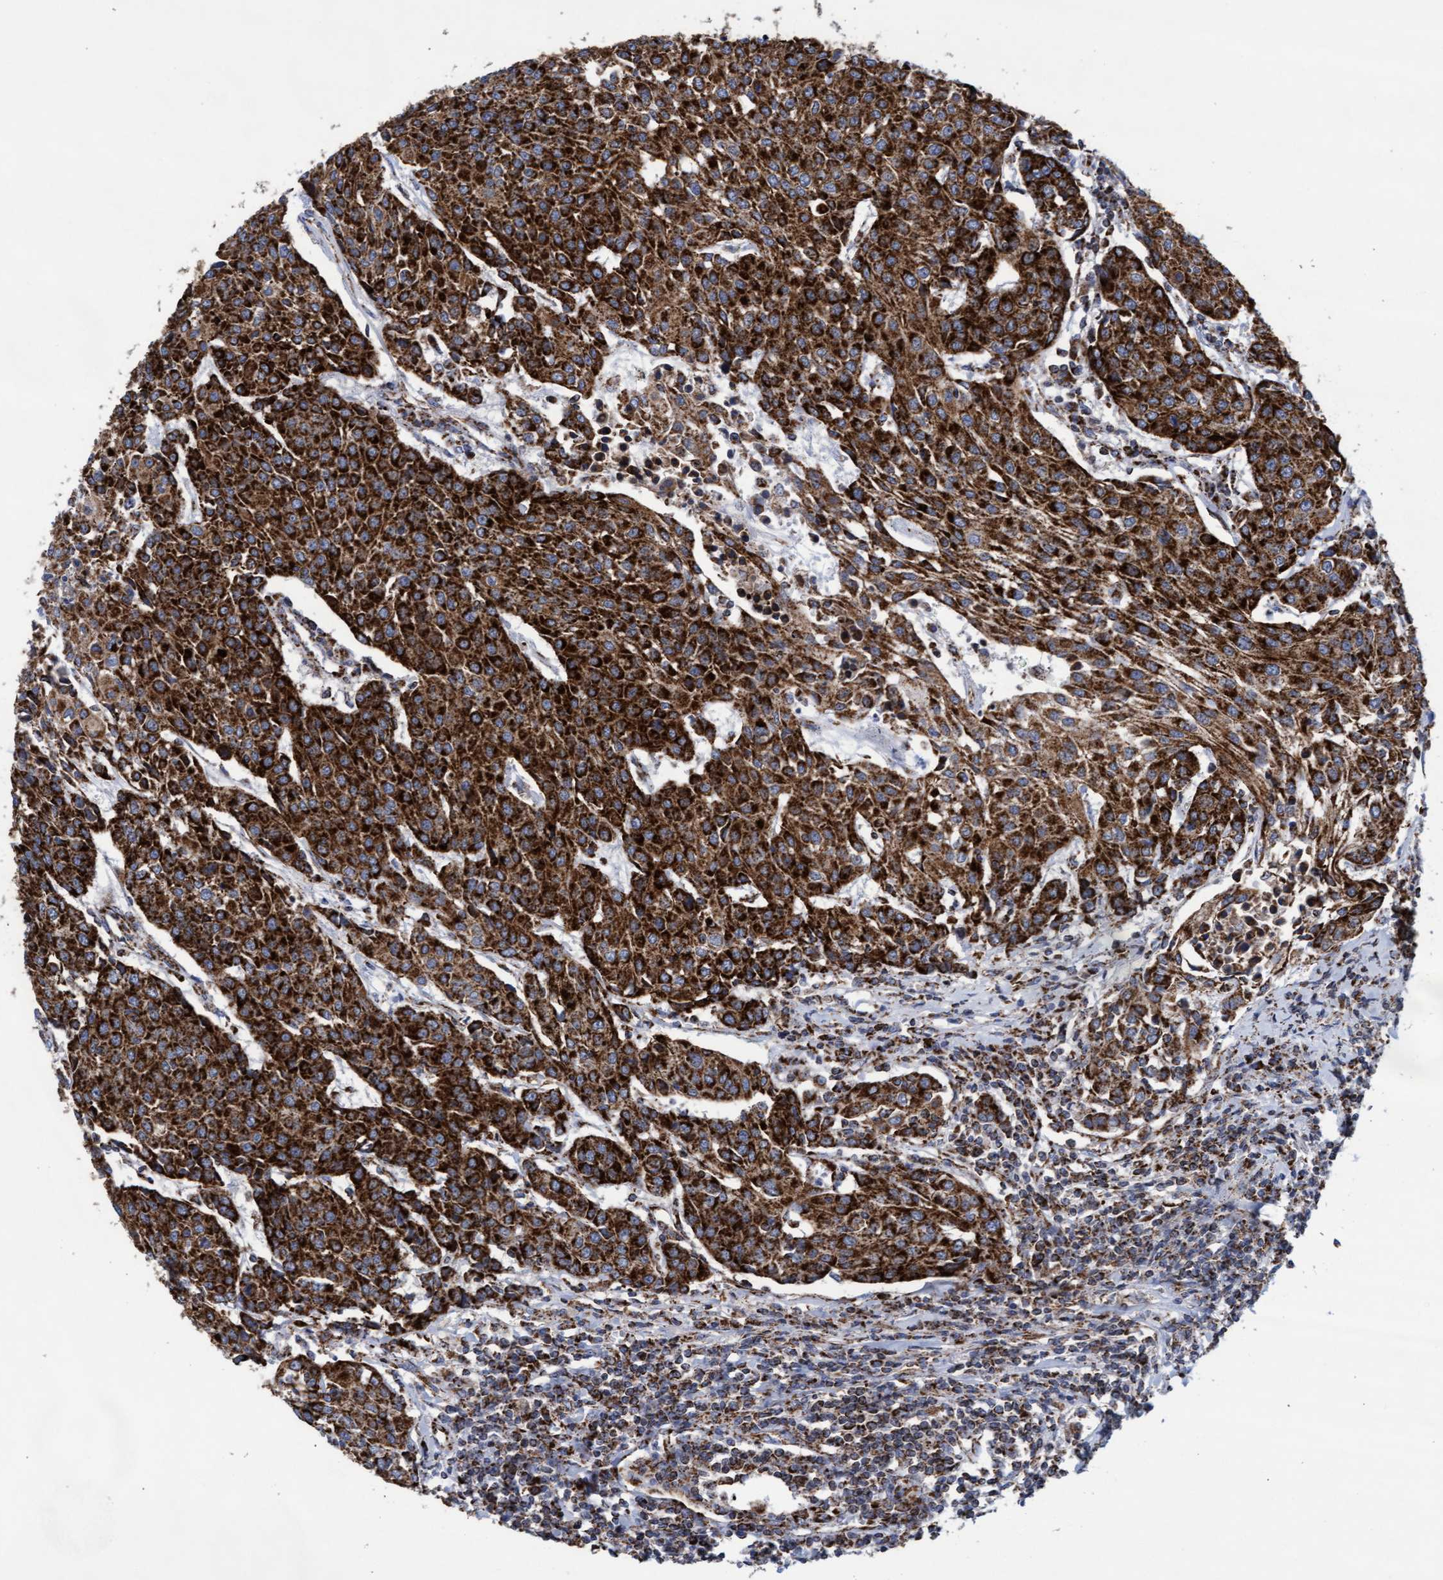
{"staining": {"intensity": "strong", "quantity": ">75%", "location": "cytoplasmic/membranous"}, "tissue": "urothelial cancer", "cell_type": "Tumor cells", "image_type": "cancer", "snomed": [{"axis": "morphology", "description": "Urothelial carcinoma, High grade"}, {"axis": "topography", "description": "Urinary bladder"}], "caption": "DAB immunohistochemical staining of human high-grade urothelial carcinoma exhibits strong cytoplasmic/membranous protein expression in approximately >75% of tumor cells.", "gene": "MRPL38", "patient": {"sex": "female", "age": 85}}